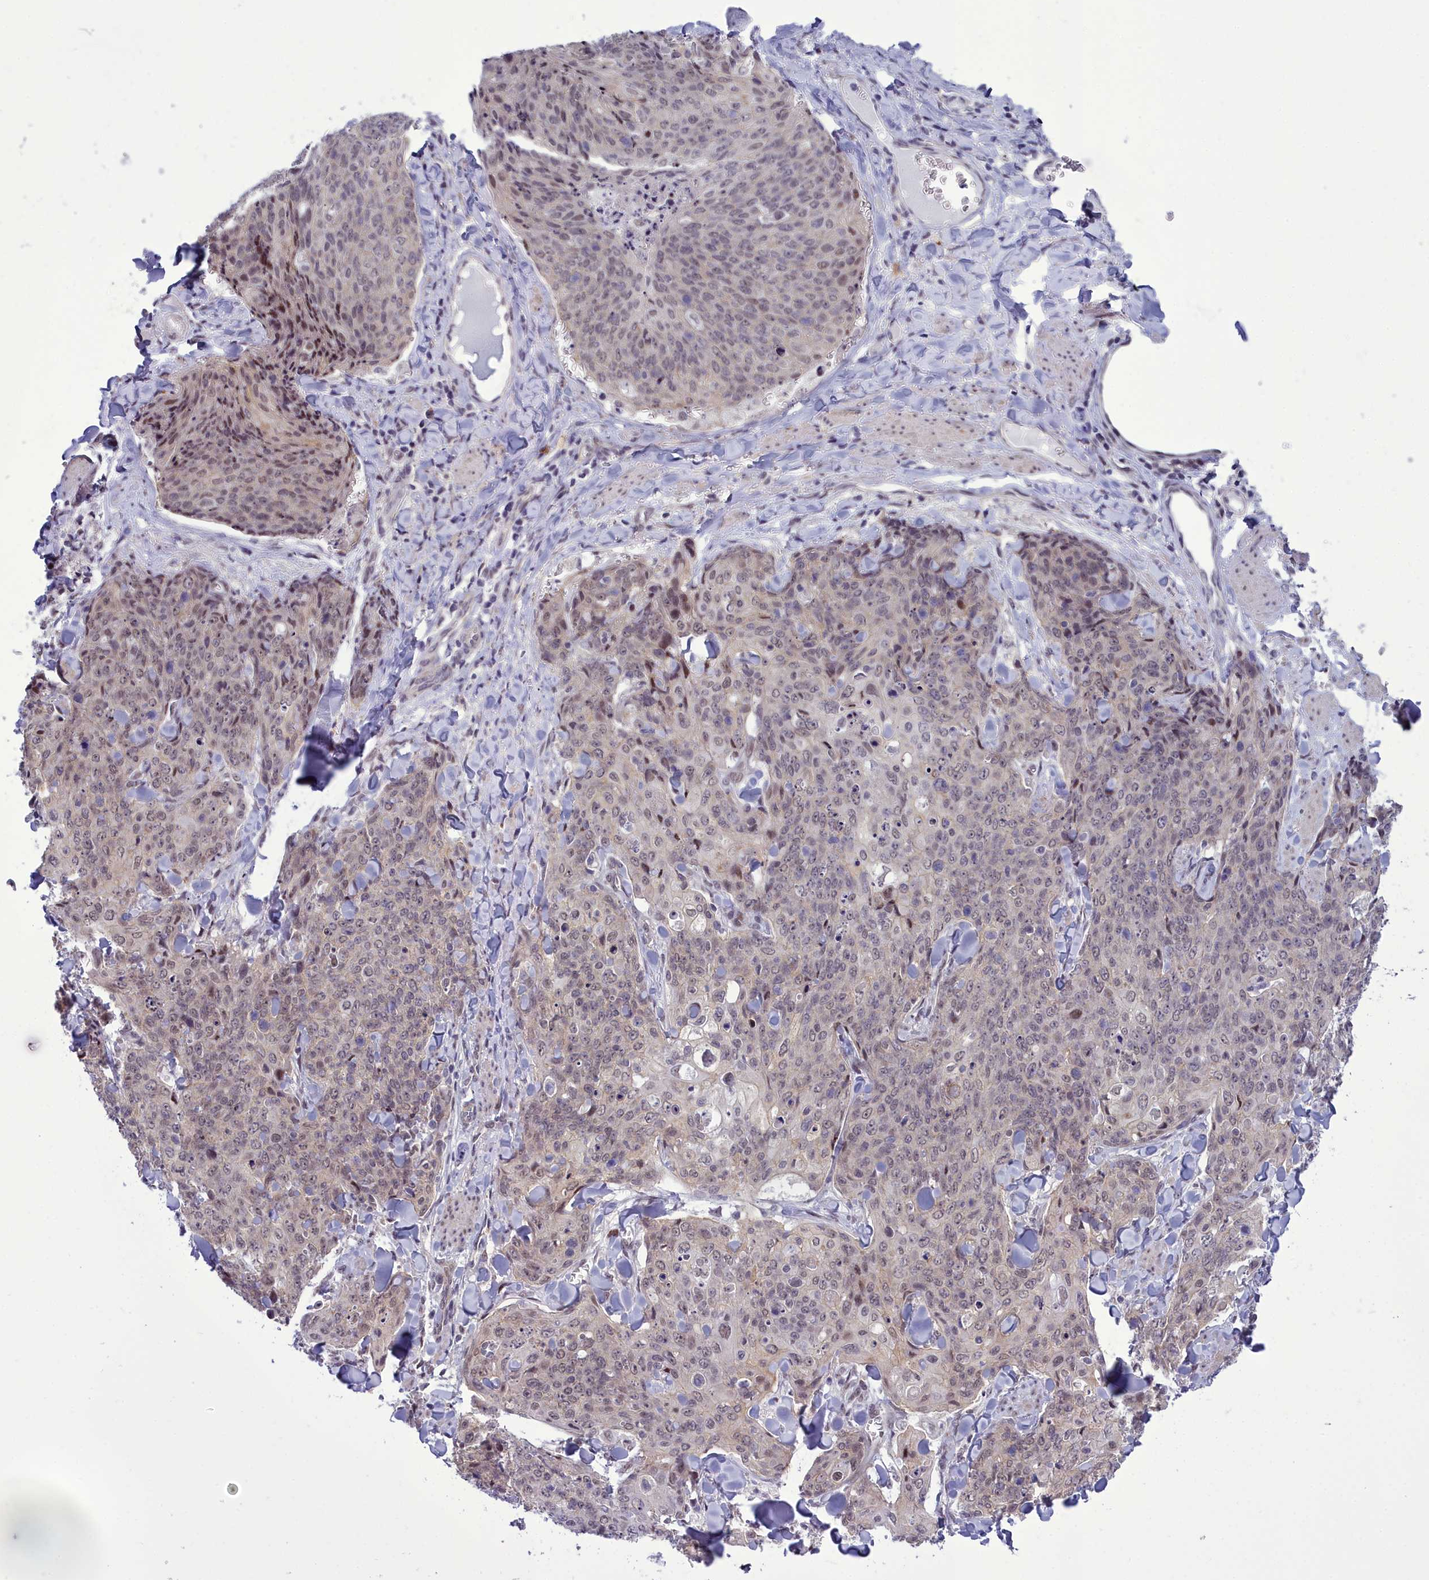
{"staining": {"intensity": "weak", "quantity": ">75%", "location": "nuclear"}, "tissue": "skin cancer", "cell_type": "Tumor cells", "image_type": "cancer", "snomed": [{"axis": "morphology", "description": "Squamous cell carcinoma, NOS"}, {"axis": "topography", "description": "Skin"}, {"axis": "topography", "description": "Vulva"}], "caption": "Skin squamous cell carcinoma stained for a protein reveals weak nuclear positivity in tumor cells.", "gene": "CEACAM19", "patient": {"sex": "female", "age": 85}}